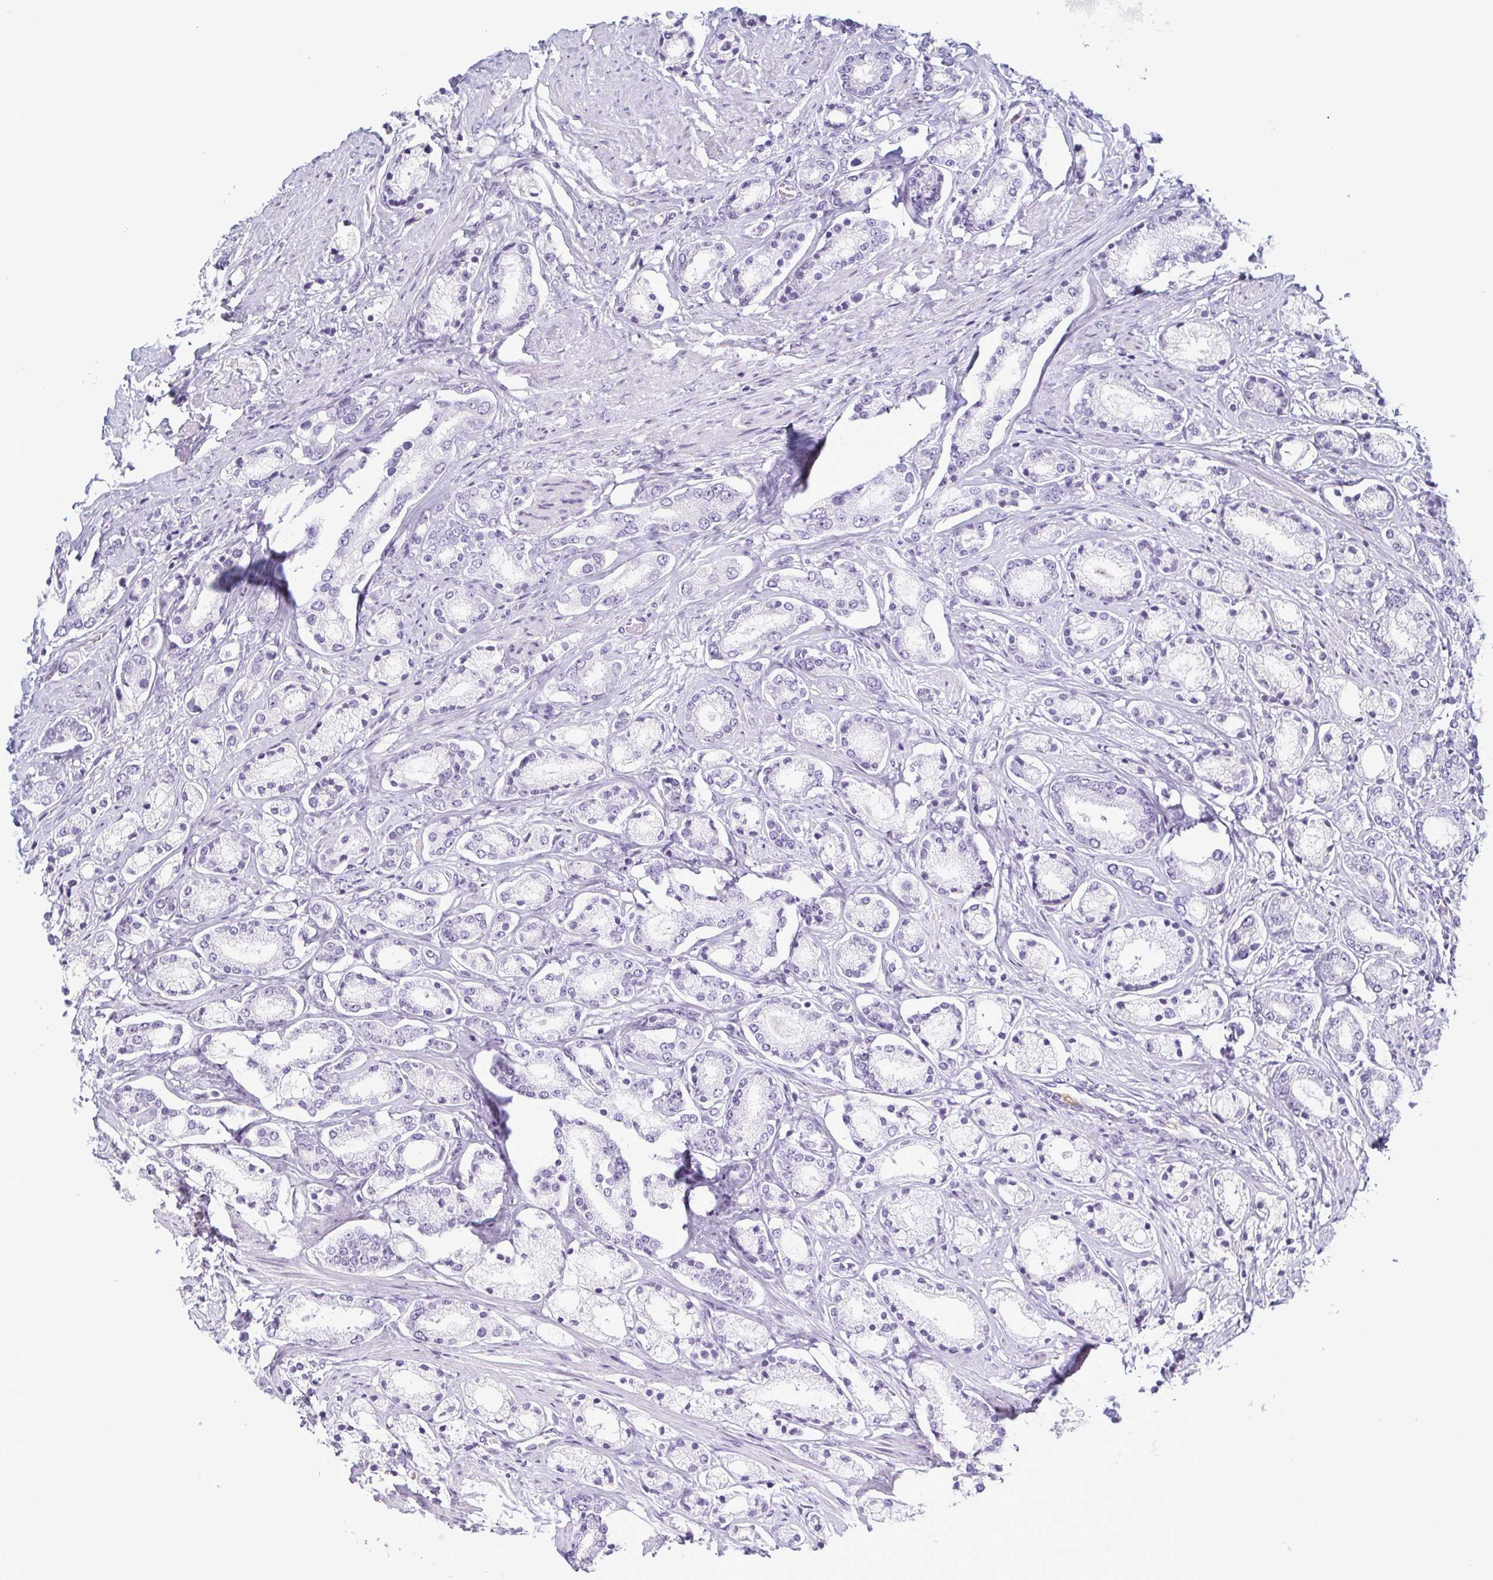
{"staining": {"intensity": "negative", "quantity": "none", "location": "none"}, "tissue": "prostate cancer", "cell_type": "Tumor cells", "image_type": "cancer", "snomed": [{"axis": "morphology", "description": "Adenocarcinoma, High grade"}, {"axis": "topography", "description": "Prostate"}], "caption": "Immunohistochemistry micrograph of neoplastic tissue: adenocarcinoma (high-grade) (prostate) stained with DAB reveals no significant protein positivity in tumor cells.", "gene": "KRT10", "patient": {"sex": "male", "age": 63}}